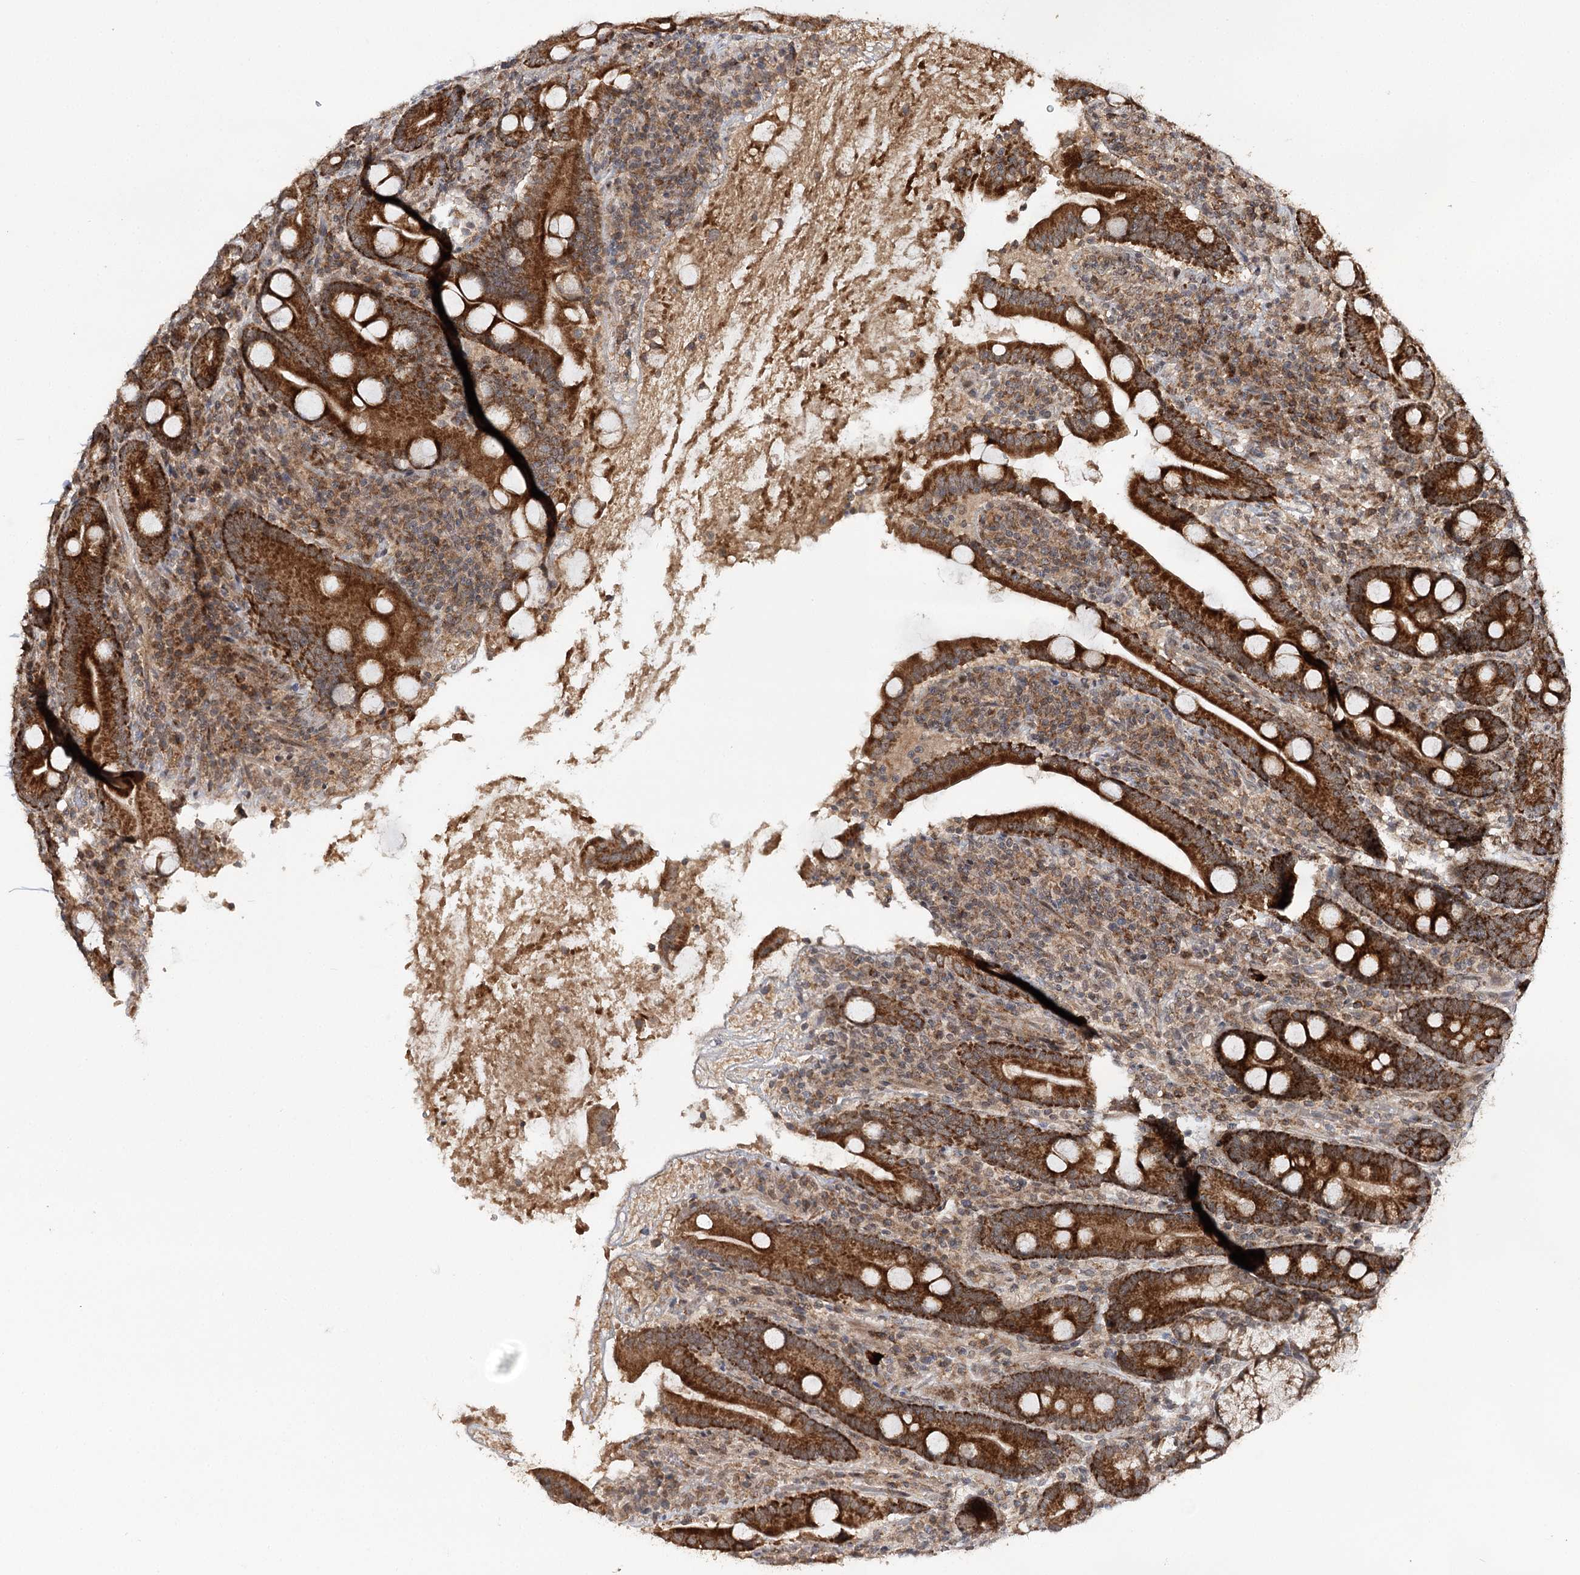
{"staining": {"intensity": "strong", "quantity": ">75%", "location": "cytoplasmic/membranous"}, "tissue": "duodenum", "cell_type": "Glandular cells", "image_type": "normal", "snomed": [{"axis": "morphology", "description": "Normal tissue, NOS"}, {"axis": "topography", "description": "Duodenum"}], "caption": "Immunohistochemistry (IHC) photomicrograph of unremarkable human duodenum stained for a protein (brown), which reveals high levels of strong cytoplasmic/membranous expression in about >75% of glandular cells.", "gene": "ZNRF3", "patient": {"sex": "male", "age": 35}}